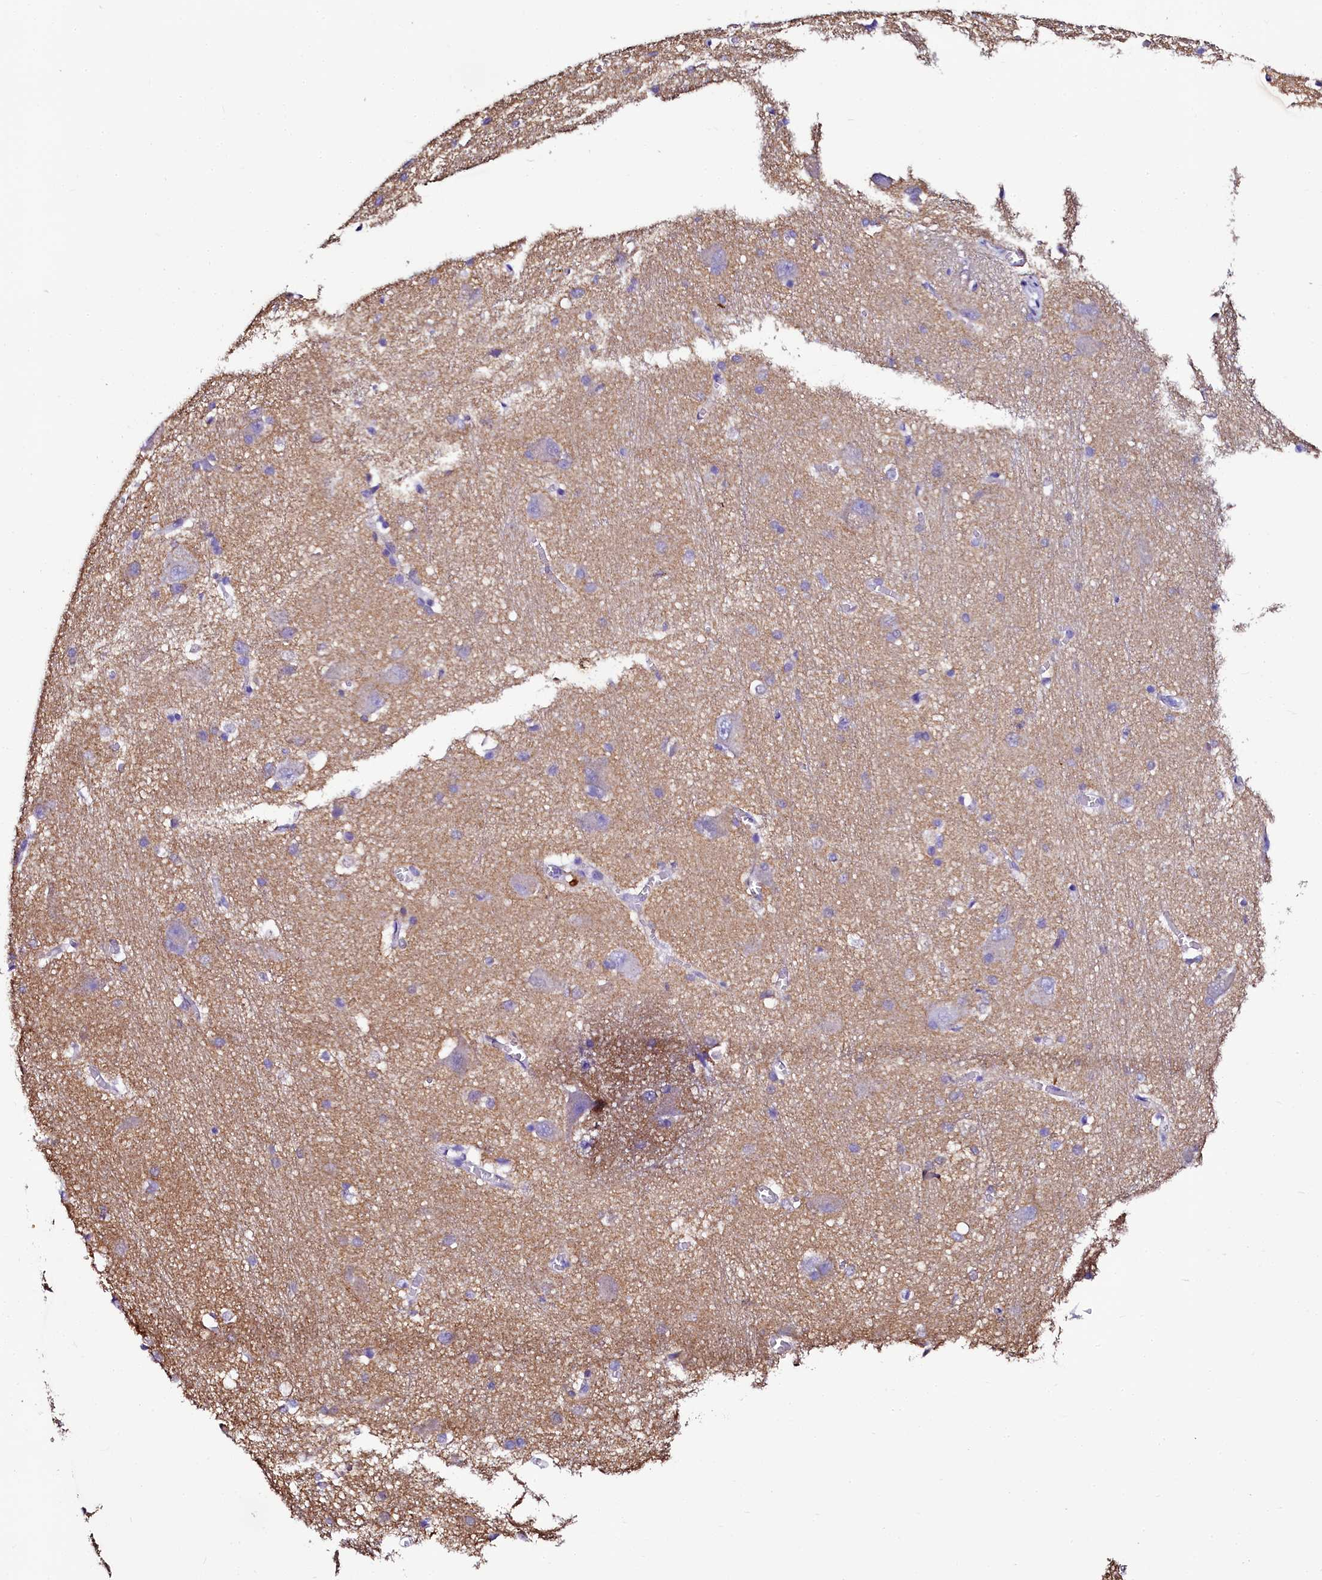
{"staining": {"intensity": "negative", "quantity": "none", "location": "none"}, "tissue": "caudate", "cell_type": "Glial cells", "image_type": "normal", "snomed": [{"axis": "morphology", "description": "Normal tissue, NOS"}, {"axis": "topography", "description": "Lateral ventricle wall"}], "caption": "An IHC photomicrograph of unremarkable caudate is shown. There is no staining in glial cells of caudate.", "gene": "SORD", "patient": {"sex": "male", "age": 37}}